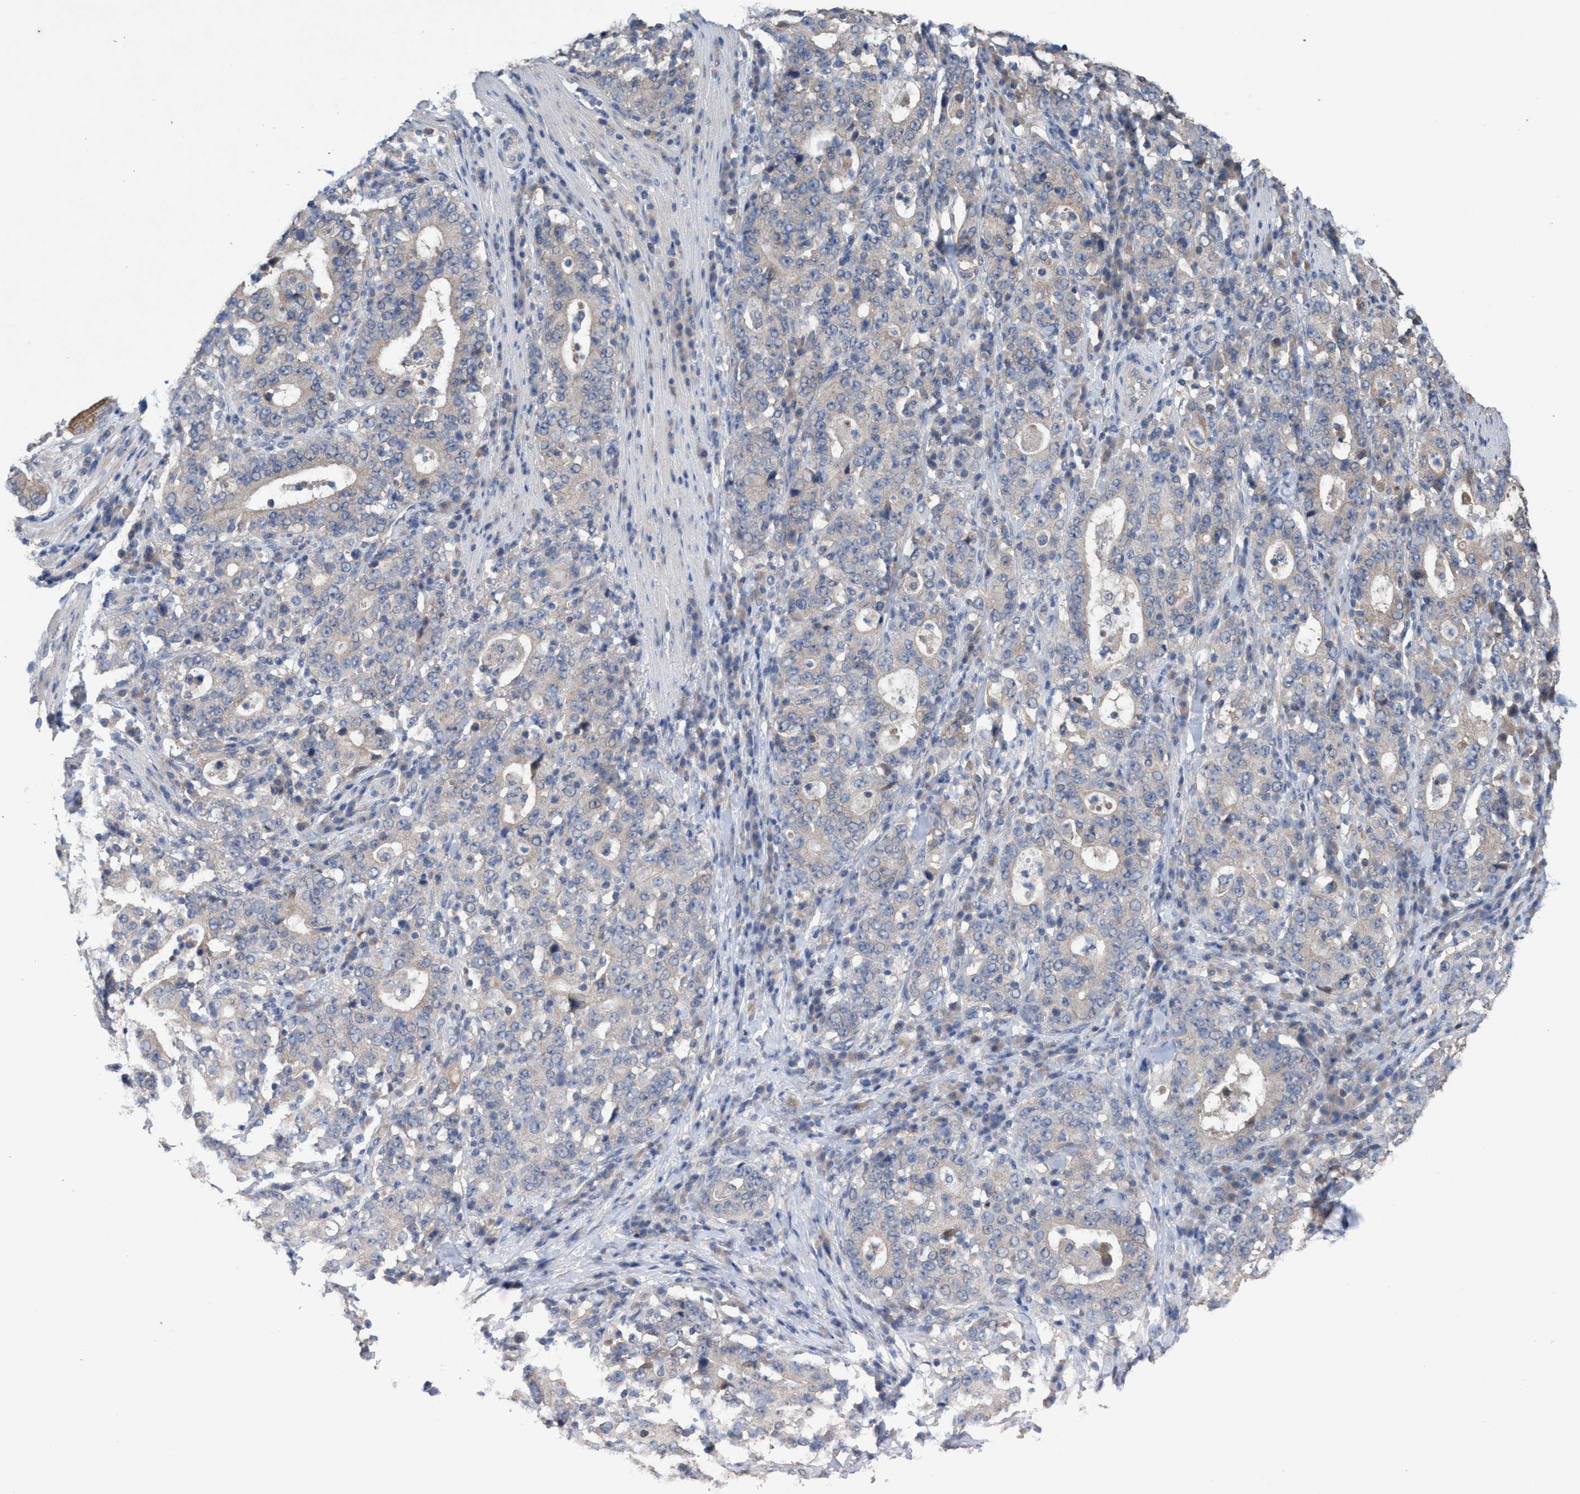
{"staining": {"intensity": "negative", "quantity": "none", "location": "none"}, "tissue": "stomach cancer", "cell_type": "Tumor cells", "image_type": "cancer", "snomed": [{"axis": "morphology", "description": "Normal tissue, NOS"}, {"axis": "morphology", "description": "Adenocarcinoma, NOS"}, {"axis": "topography", "description": "Stomach, upper"}, {"axis": "topography", "description": "Stomach"}], "caption": "Immunohistochemistry (IHC) histopathology image of neoplastic tissue: human stomach cancer stained with DAB exhibits no significant protein expression in tumor cells.", "gene": "GLOD4", "patient": {"sex": "male", "age": 59}}